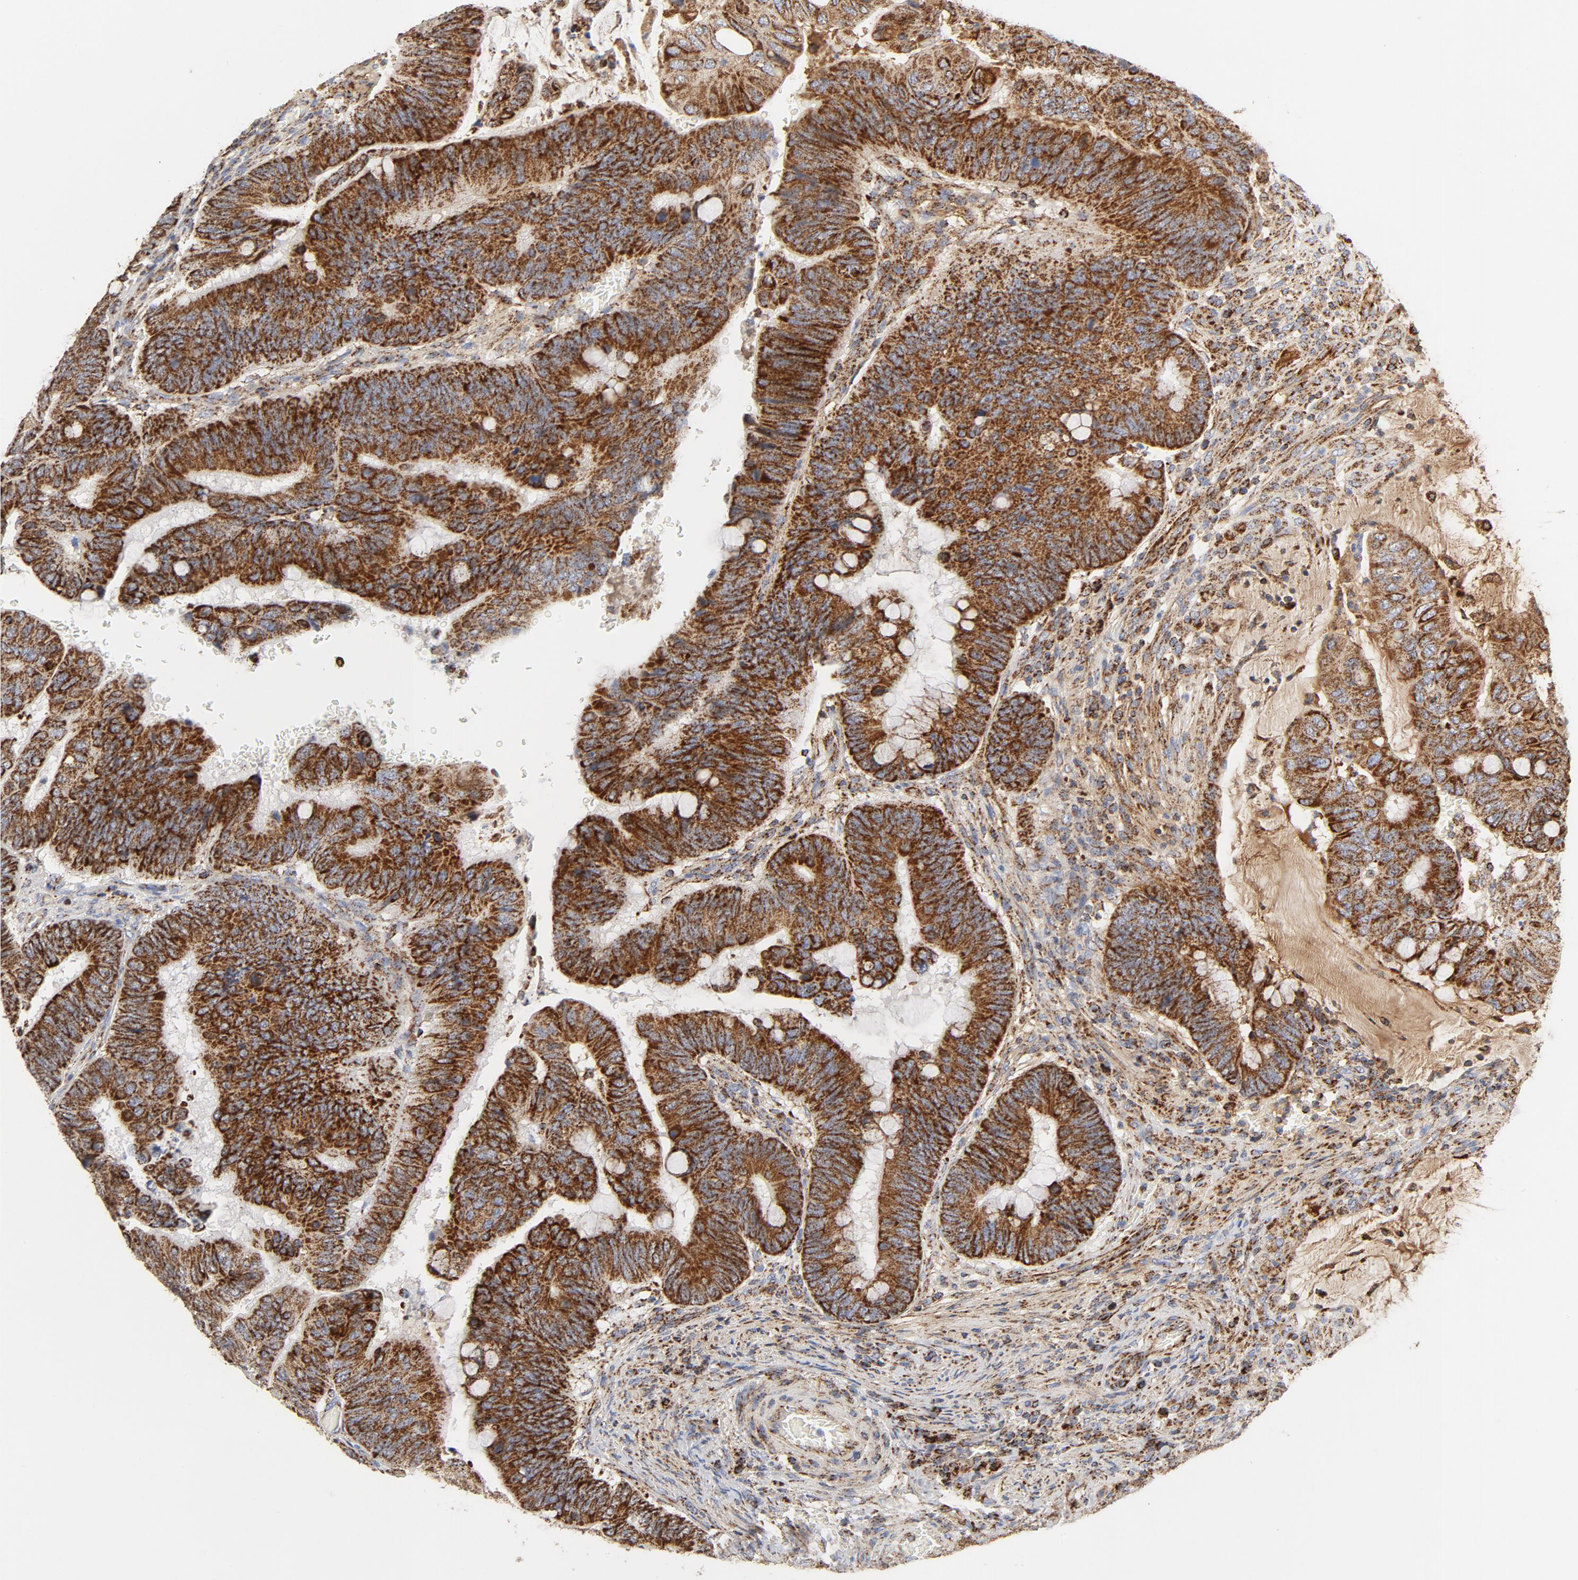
{"staining": {"intensity": "strong", "quantity": ">75%", "location": "cytoplasmic/membranous"}, "tissue": "colorectal cancer", "cell_type": "Tumor cells", "image_type": "cancer", "snomed": [{"axis": "morphology", "description": "Normal tissue, NOS"}, {"axis": "morphology", "description": "Adenocarcinoma, NOS"}, {"axis": "topography", "description": "Rectum"}], "caption": "Immunohistochemical staining of human colorectal cancer (adenocarcinoma) displays high levels of strong cytoplasmic/membranous protein positivity in about >75% of tumor cells.", "gene": "PCNX4", "patient": {"sex": "male", "age": 92}}